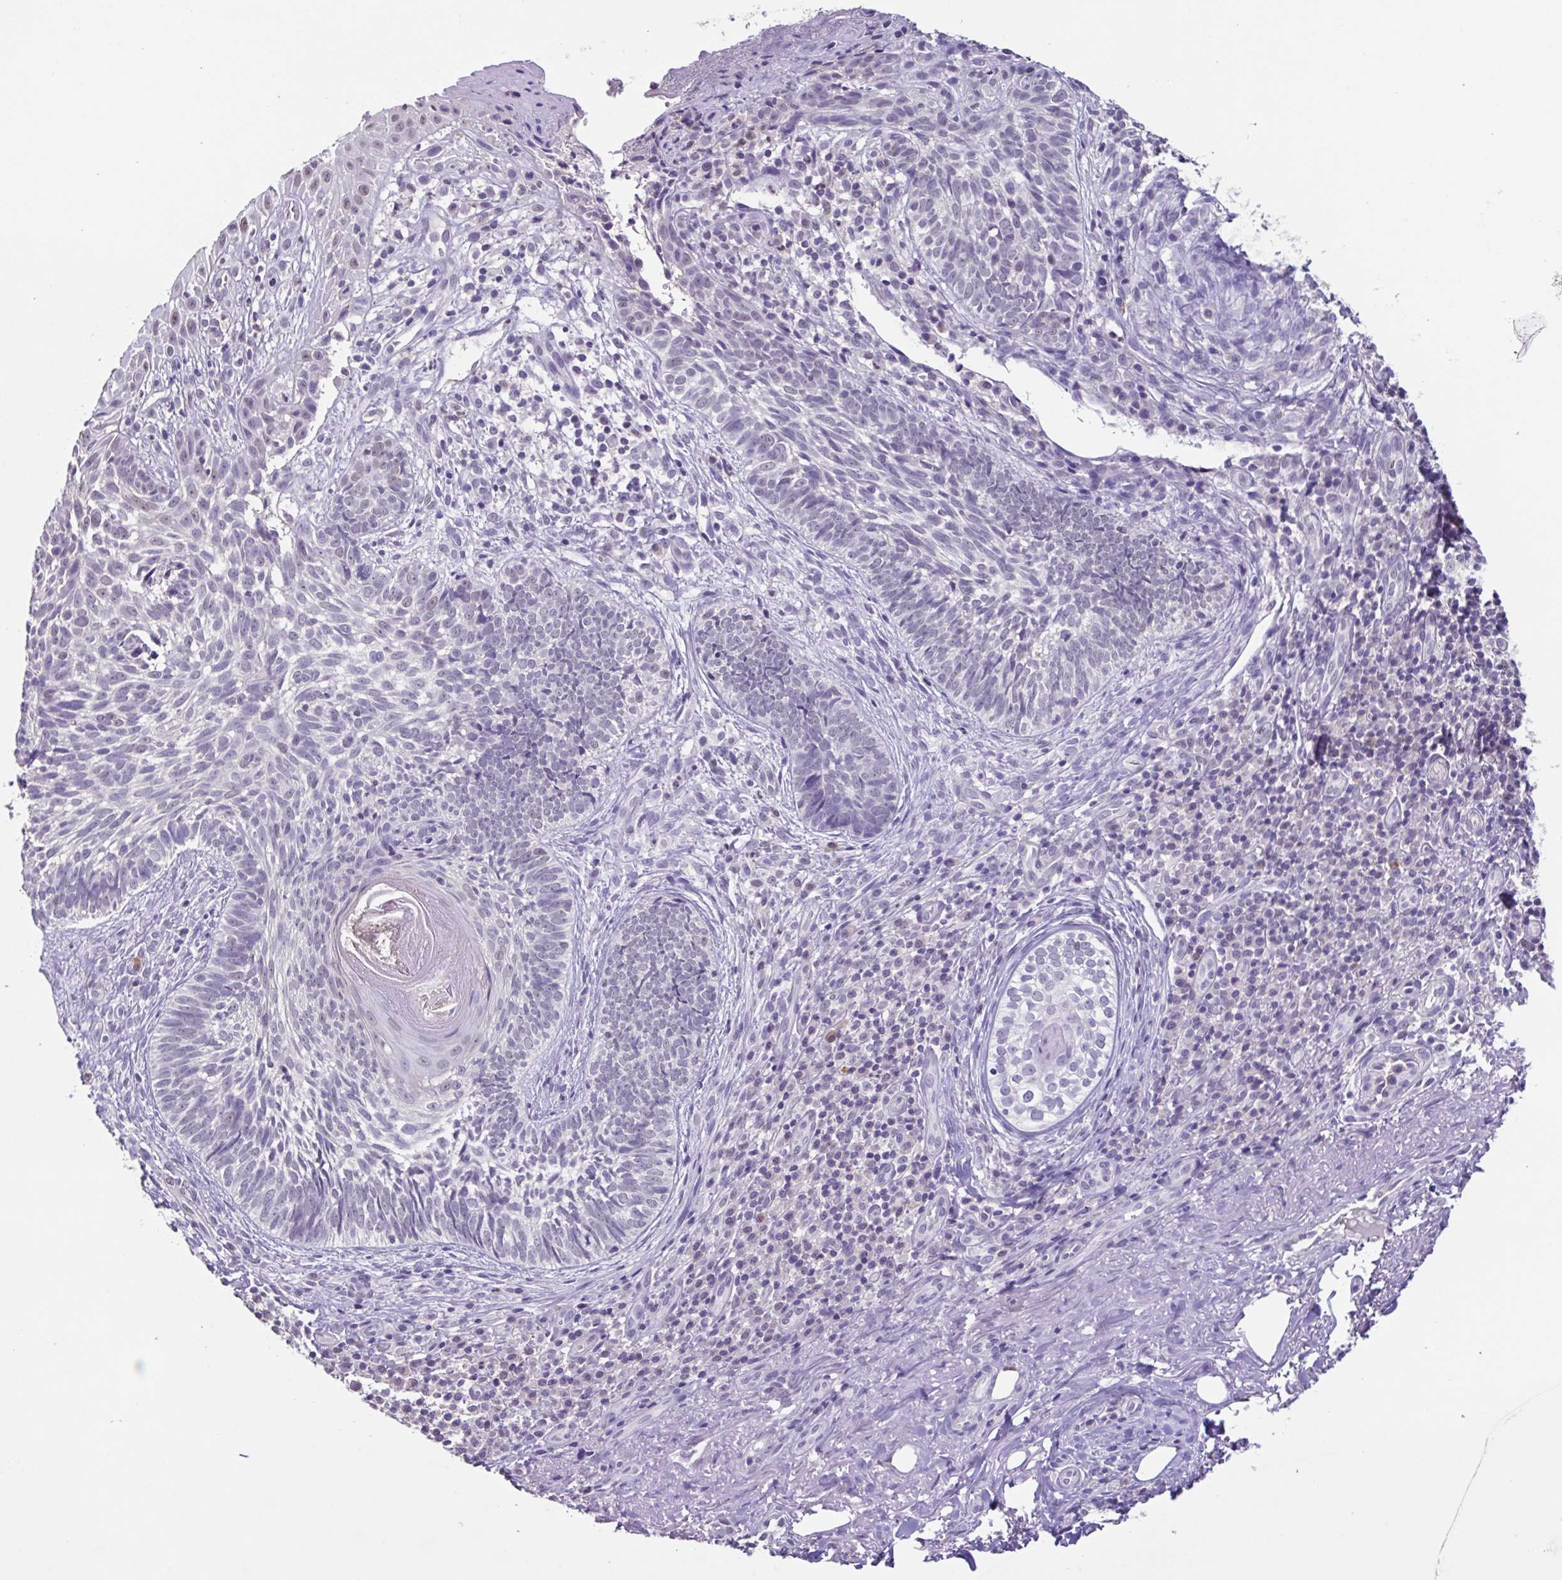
{"staining": {"intensity": "negative", "quantity": "none", "location": "none"}, "tissue": "skin cancer", "cell_type": "Tumor cells", "image_type": "cancer", "snomed": [{"axis": "morphology", "description": "Basal cell carcinoma"}, {"axis": "topography", "description": "Skin"}], "caption": "The micrograph demonstrates no significant expression in tumor cells of skin basal cell carcinoma. Nuclei are stained in blue.", "gene": "ACTRT3", "patient": {"sex": "male", "age": 65}}